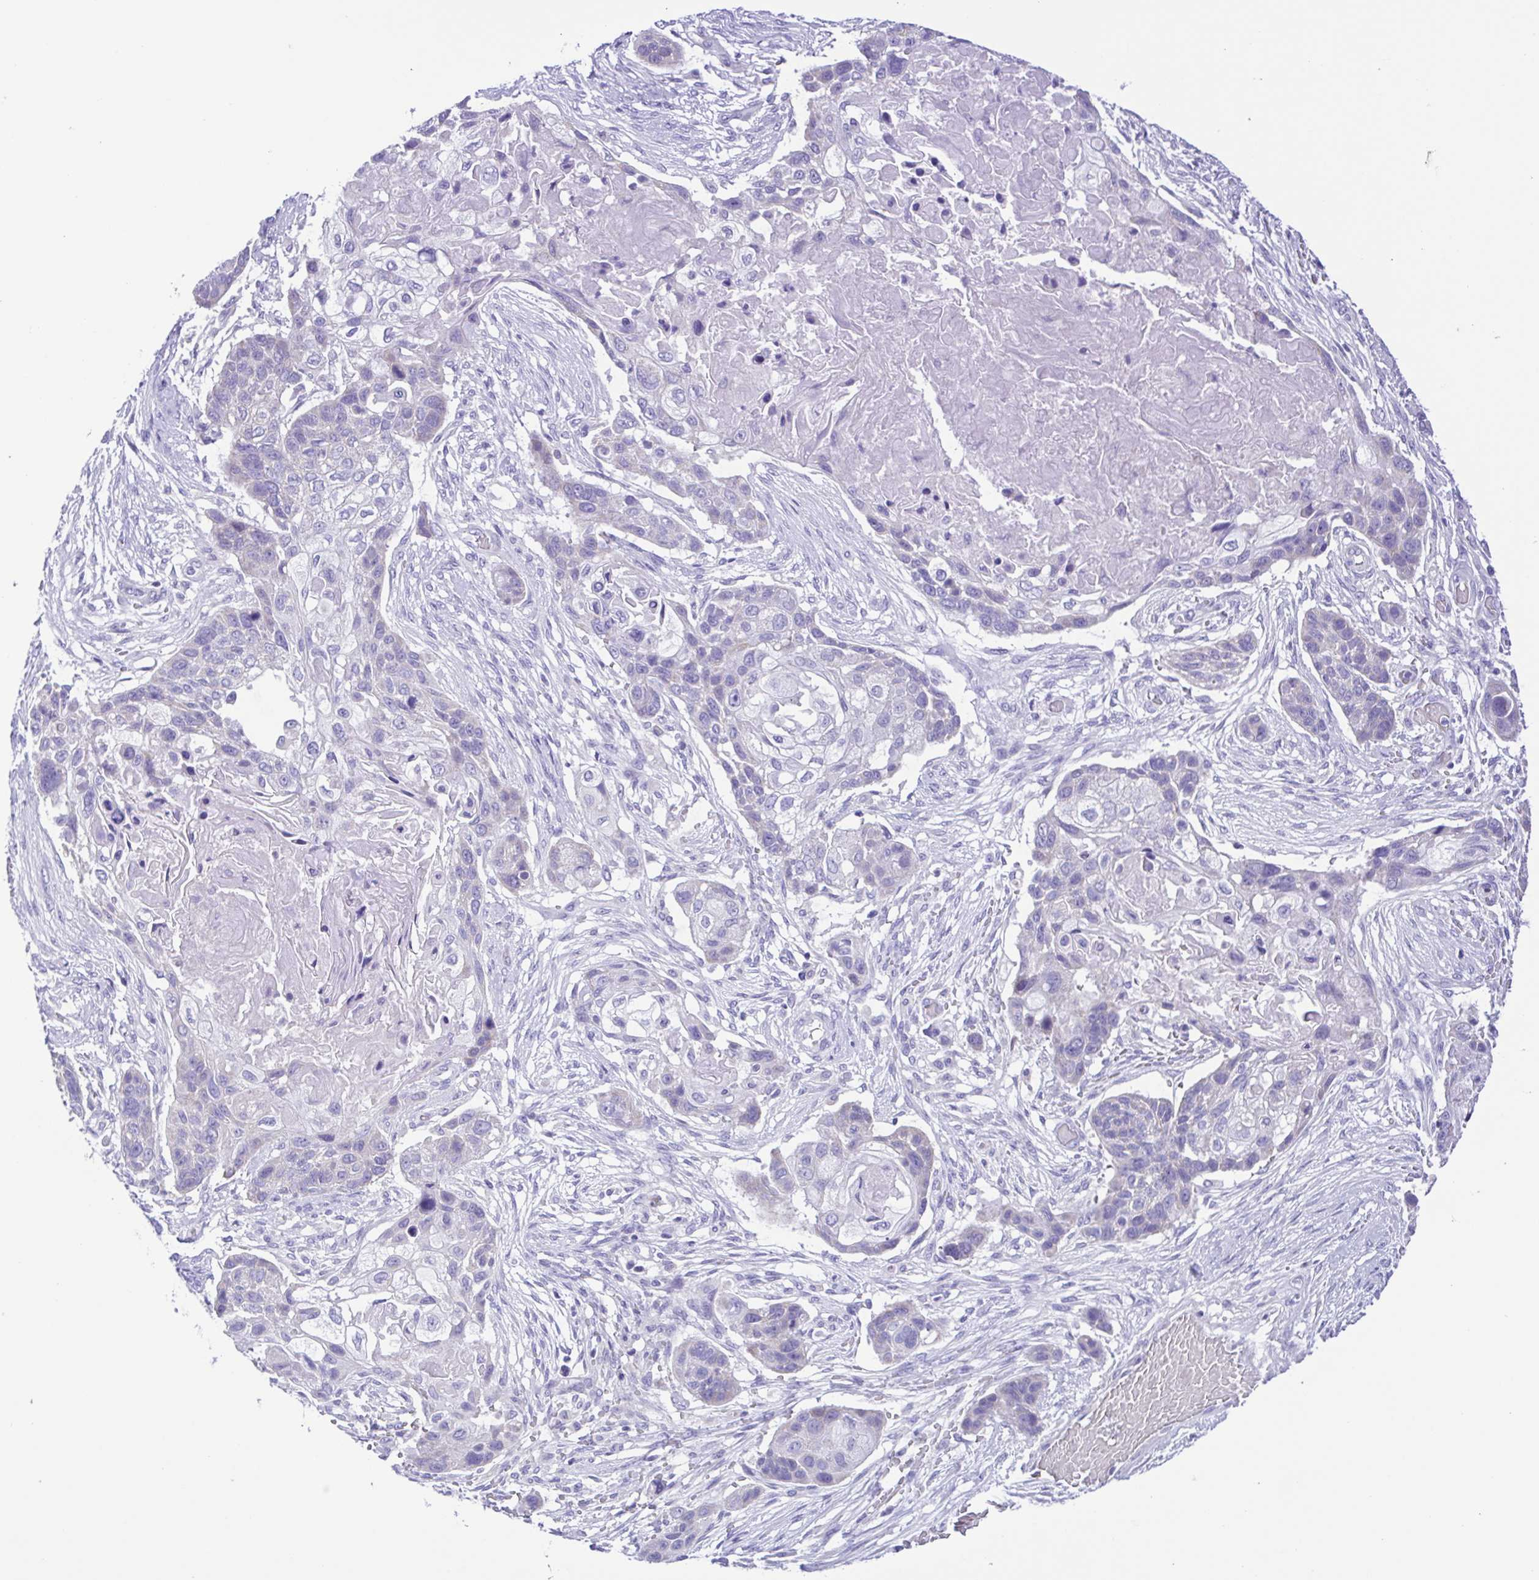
{"staining": {"intensity": "negative", "quantity": "none", "location": "none"}, "tissue": "lung cancer", "cell_type": "Tumor cells", "image_type": "cancer", "snomed": [{"axis": "morphology", "description": "Squamous cell carcinoma, NOS"}, {"axis": "topography", "description": "Lung"}], "caption": "Immunohistochemistry image of squamous cell carcinoma (lung) stained for a protein (brown), which shows no expression in tumor cells.", "gene": "CD72", "patient": {"sex": "male", "age": 69}}